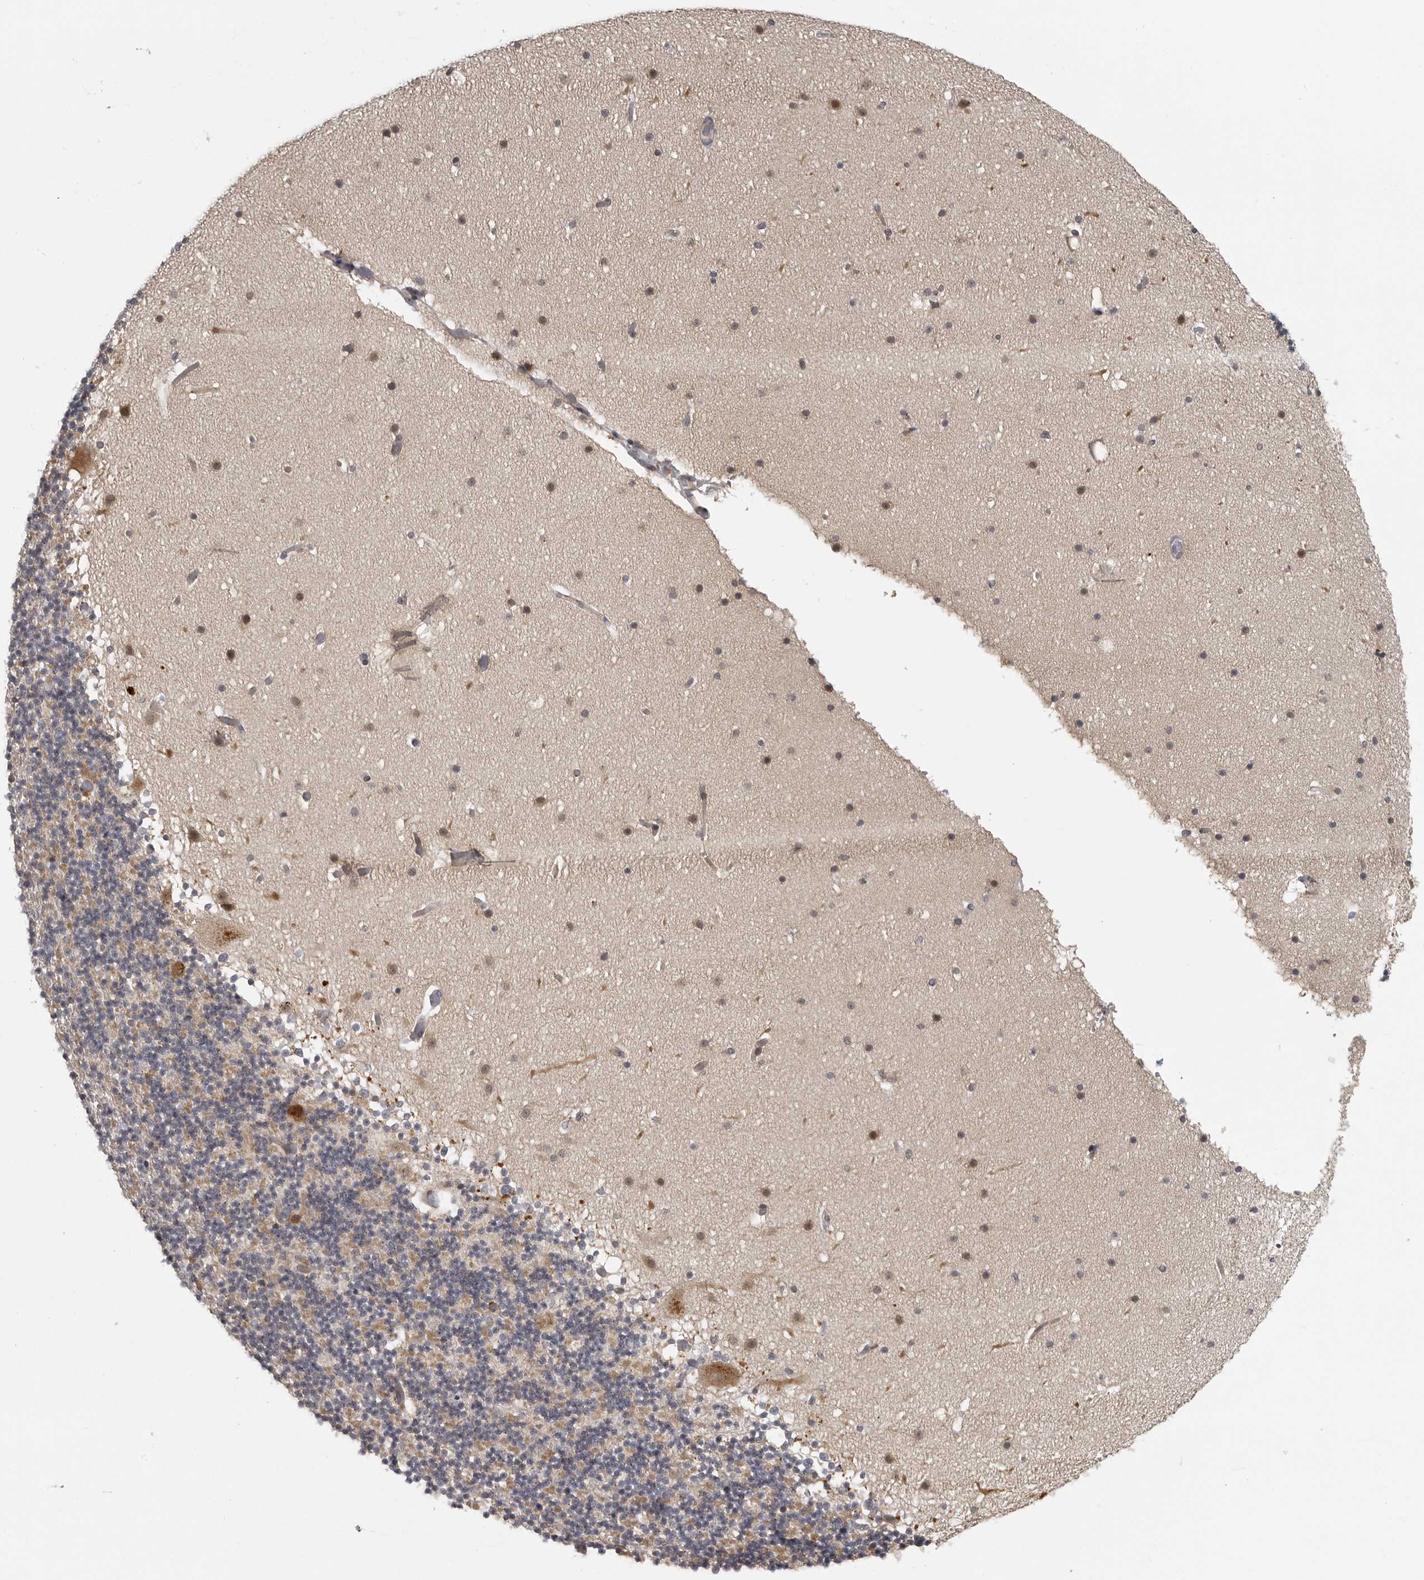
{"staining": {"intensity": "weak", "quantity": "<25%", "location": "cytoplasmic/membranous"}, "tissue": "cerebellum", "cell_type": "Cells in granular layer", "image_type": "normal", "snomed": [{"axis": "morphology", "description": "Normal tissue, NOS"}, {"axis": "topography", "description": "Cerebellum"}], "caption": "This micrograph is of normal cerebellum stained with immunohistochemistry (IHC) to label a protein in brown with the nuclei are counter-stained blue. There is no positivity in cells in granular layer. (Stains: DAB (3,3'-diaminobenzidine) IHC with hematoxylin counter stain, Microscopy: brightfield microscopy at high magnification).", "gene": "UROD", "patient": {"sex": "male", "age": 57}}